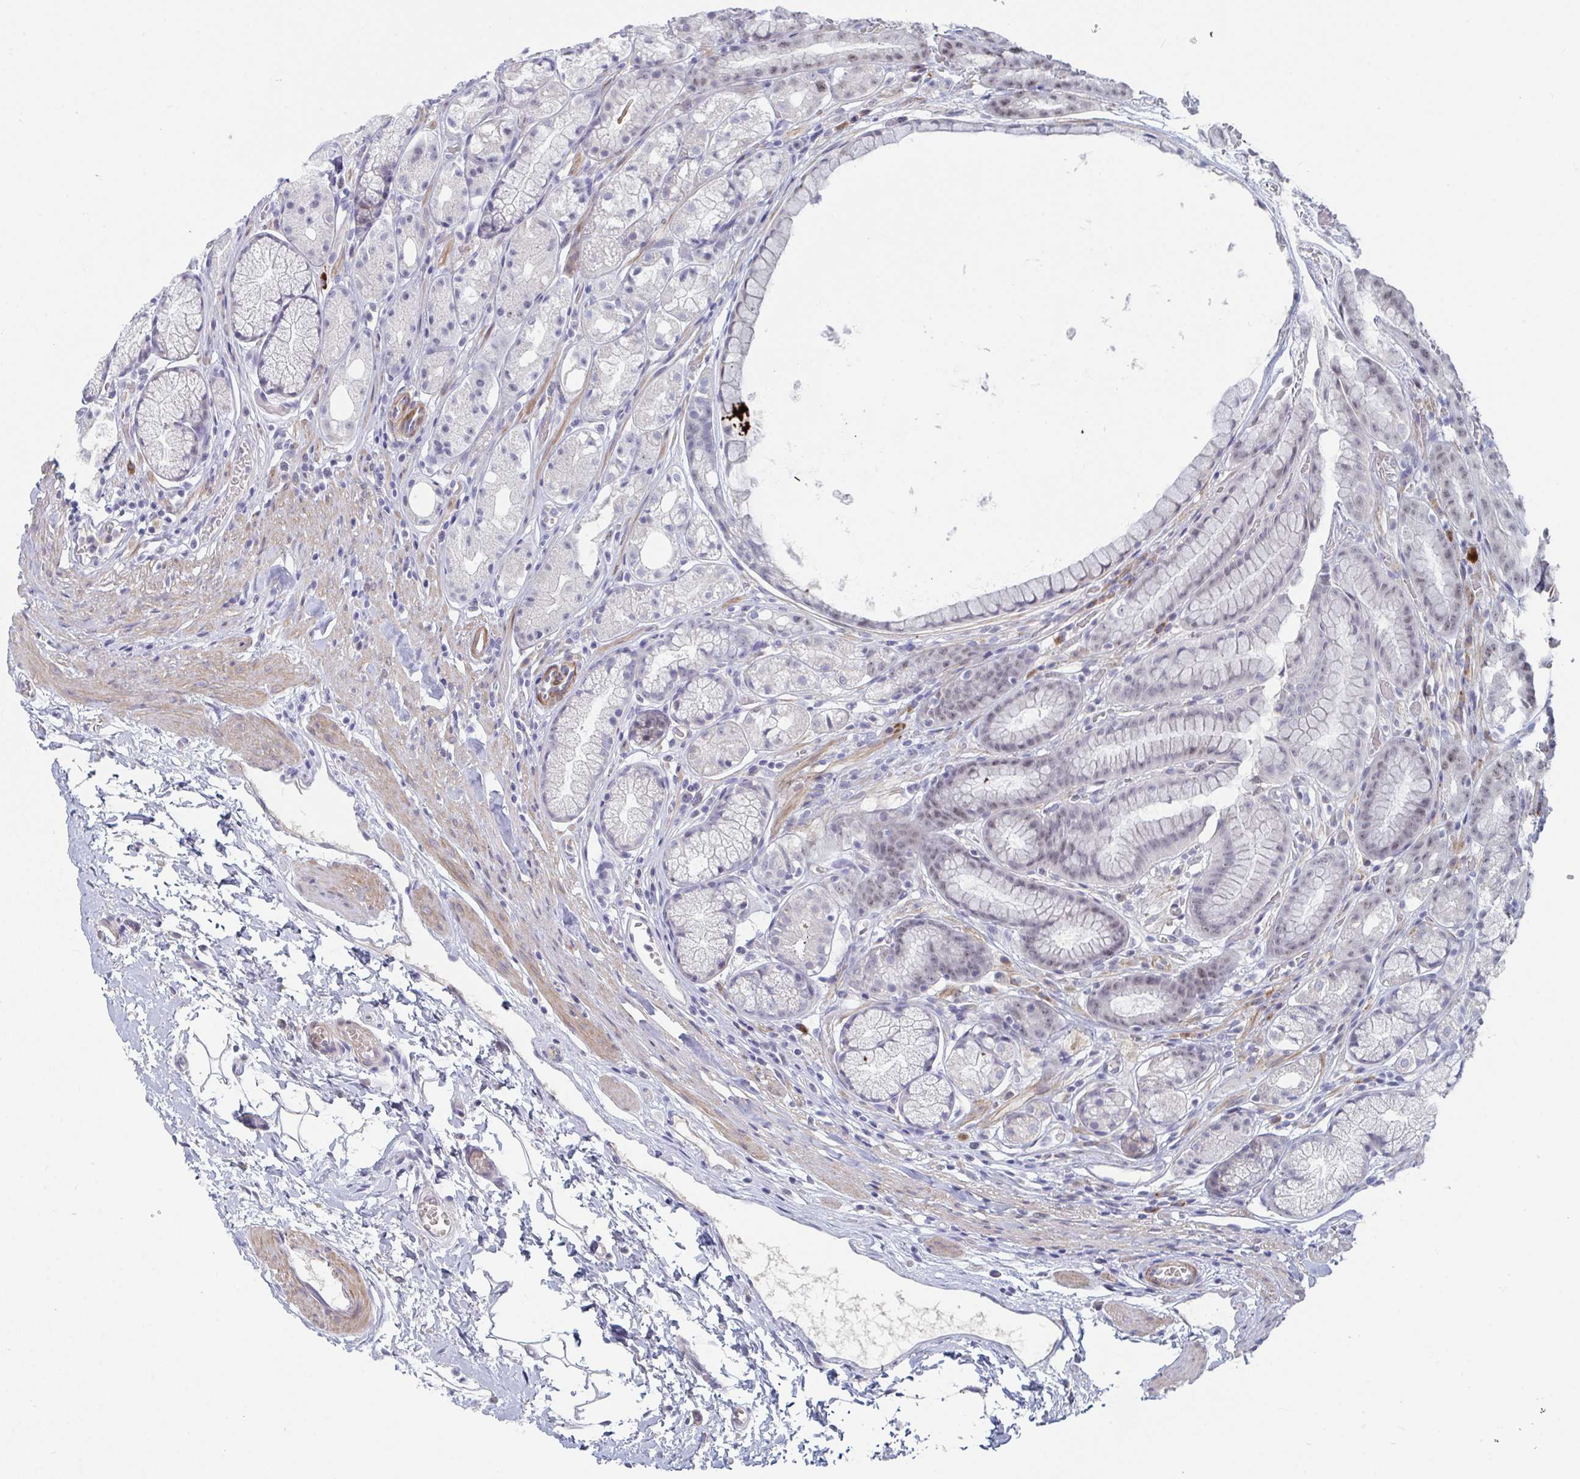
{"staining": {"intensity": "strong", "quantity": "<25%", "location": "cytoplasmic/membranous,nuclear"}, "tissue": "stomach", "cell_type": "Glandular cells", "image_type": "normal", "snomed": [{"axis": "morphology", "description": "Normal tissue, NOS"}, {"axis": "topography", "description": "Smooth muscle"}, {"axis": "topography", "description": "Stomach"}], "caption": "Immunohistochemical staining of unremarkable human stomach demonstrates strong cytoplasmic/membranous,nuclear protein staining in about <25% of glandular cells.", "gene": "CENPT", "patient": {"sex": "male", "age": 70}}